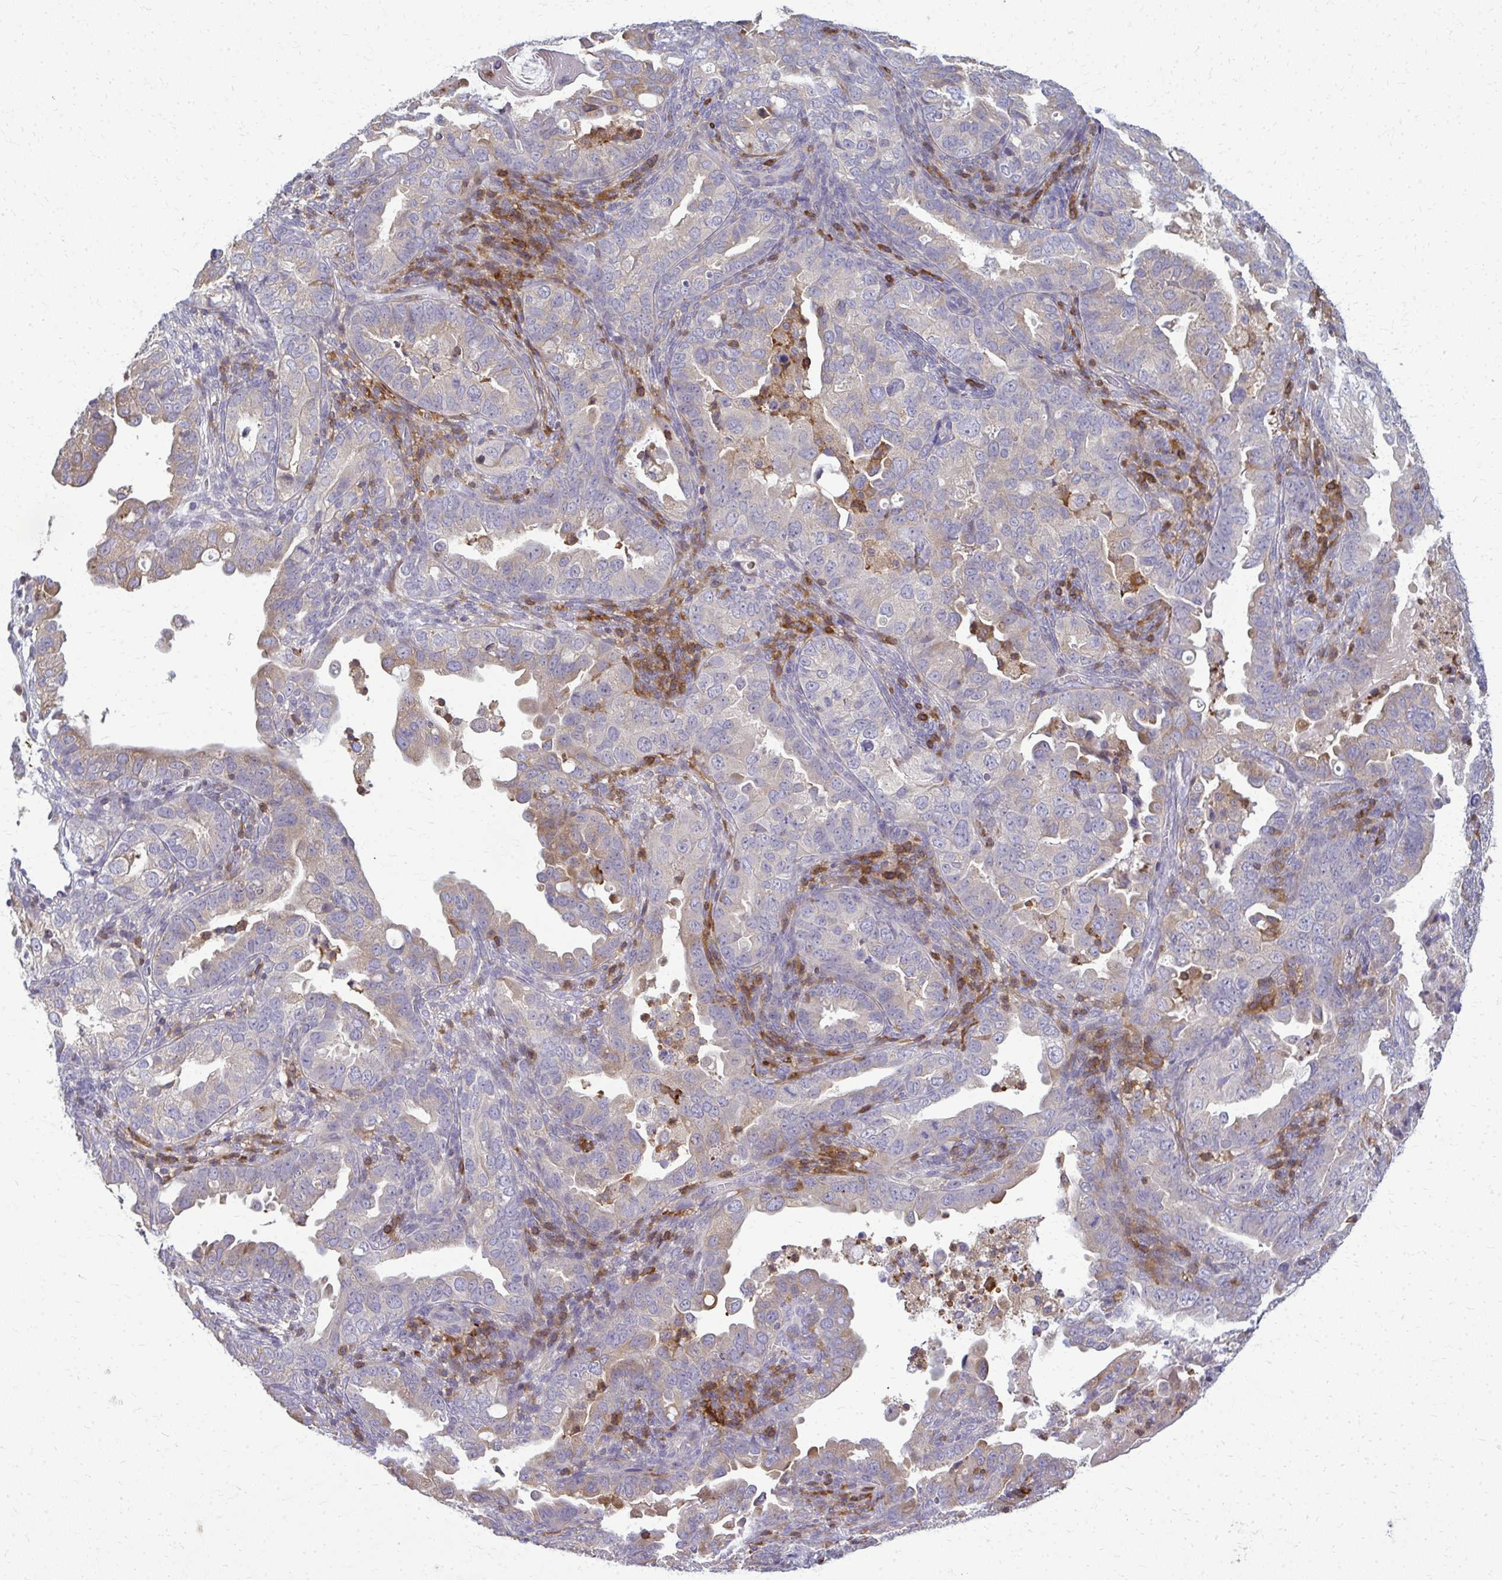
{"staining": {"intensity": "moderate", "quantity": "<25%", "location": "cytoplasmic/membranous"}, "tissue": "endometrial cancer", "cell_type": "Tumor cells", "image_type": "cancer", "snomed": [{"axis": "morphology", "description": "Adenocarcinoma, NOS"}, {"axis": "topography", "description": "Endometrium"}], "caption": "This is a micrograph of IHC staining of endometrial cancer, which shows moderate positivity in the cytoplasmic/membranous of tumor cells.", "gene": "AP5M1", "patient": {"sex": "female", "age": 57}}